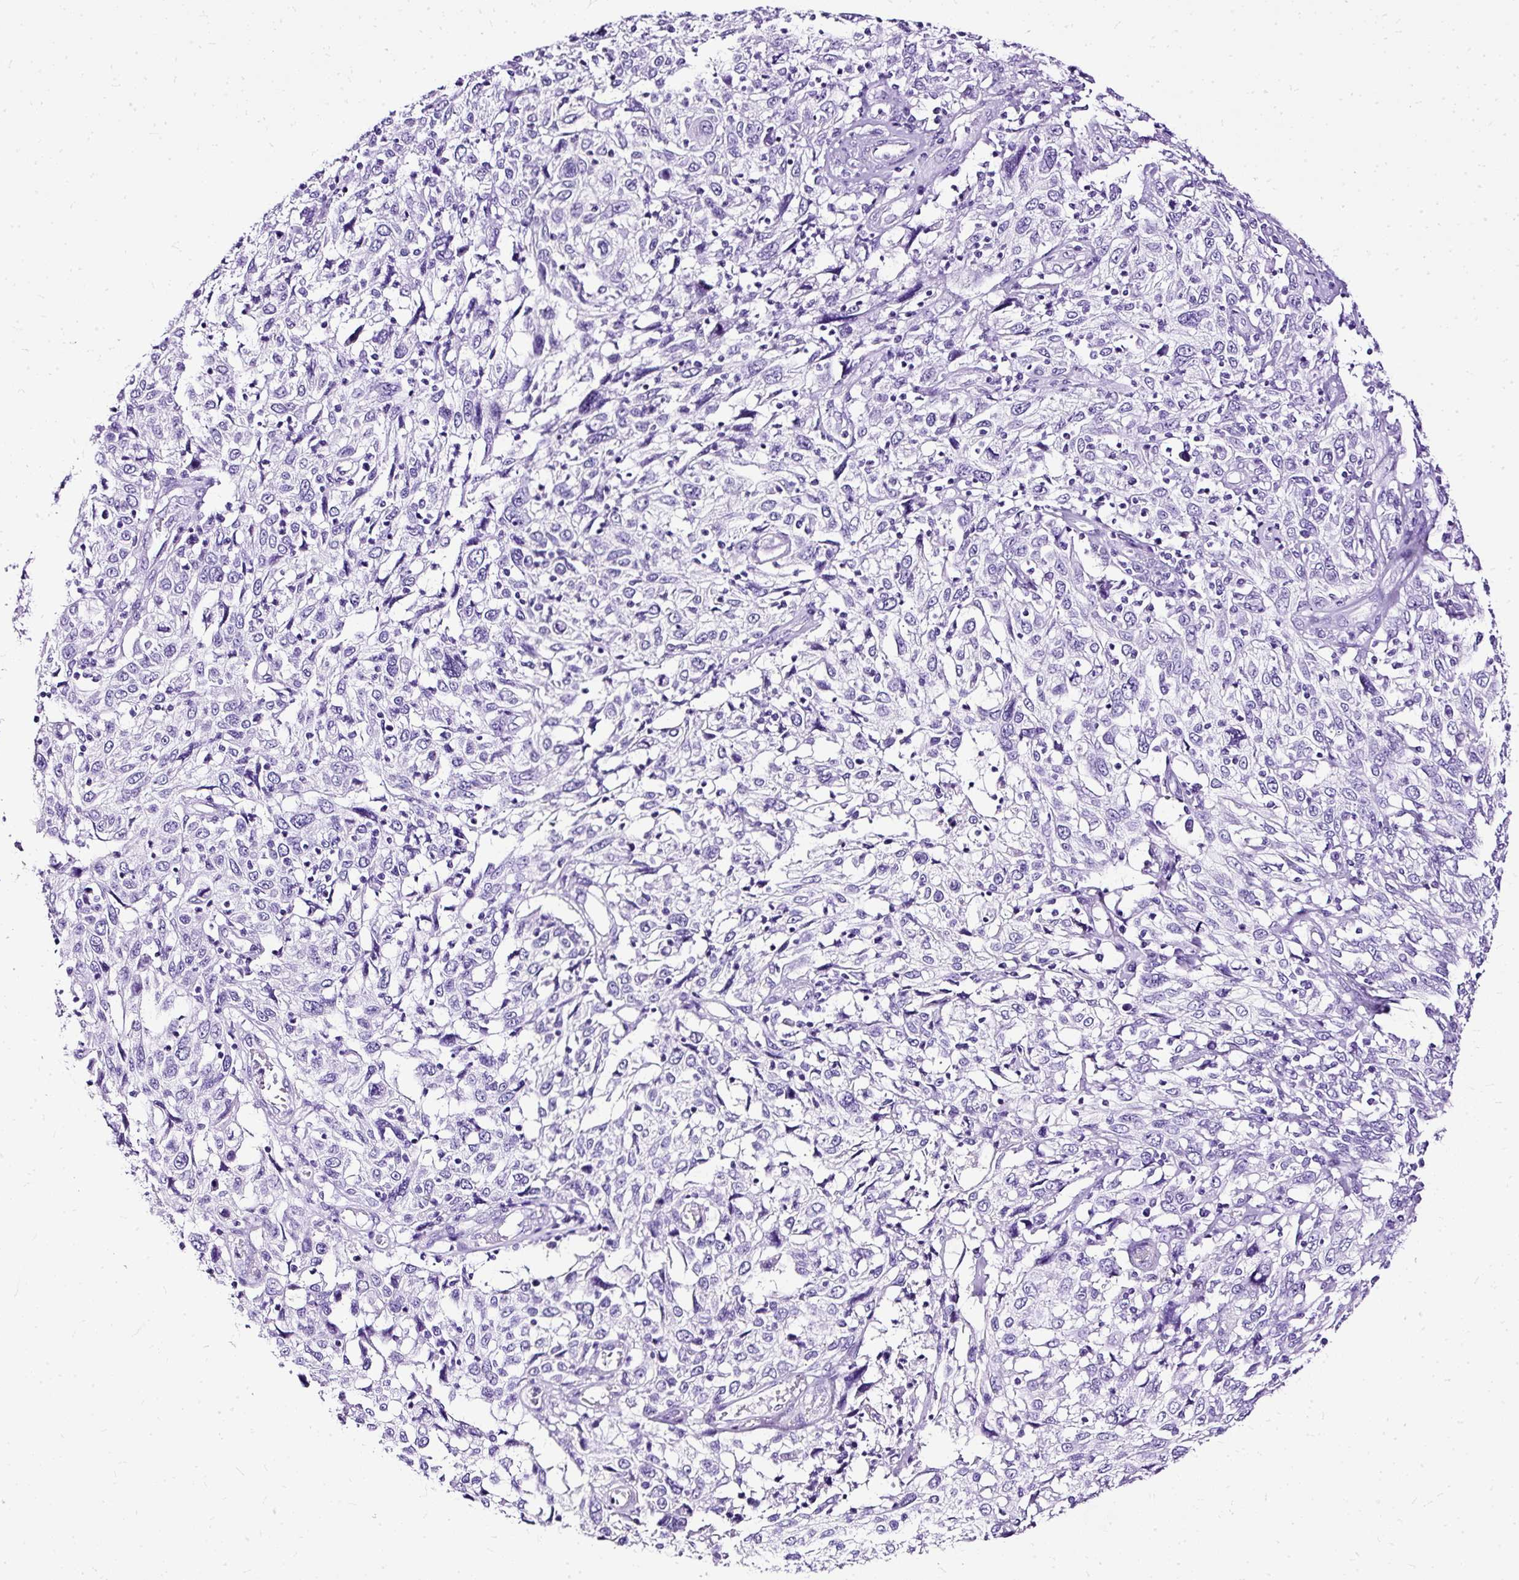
{"staining": {"intensity": "negative", "quantity": "none", "location": "none"}, "tissue": "cervical cancer", "cell_type": "Tumor cells", "image_type": "cancer", "snomed": [{"axis": "morphology", "description": "Squamous cell carcinoma, NOS"}, {"axis": "topography", "description": "Cervix"}], "caption": "A high-resolution micrograph shows IHC staining of cervical squamous cell carcinoma, which exhibits no significant positivity in tumor cells.", "gene": "SLC8A2", "patient": {"sex": "female", "age": 46}}